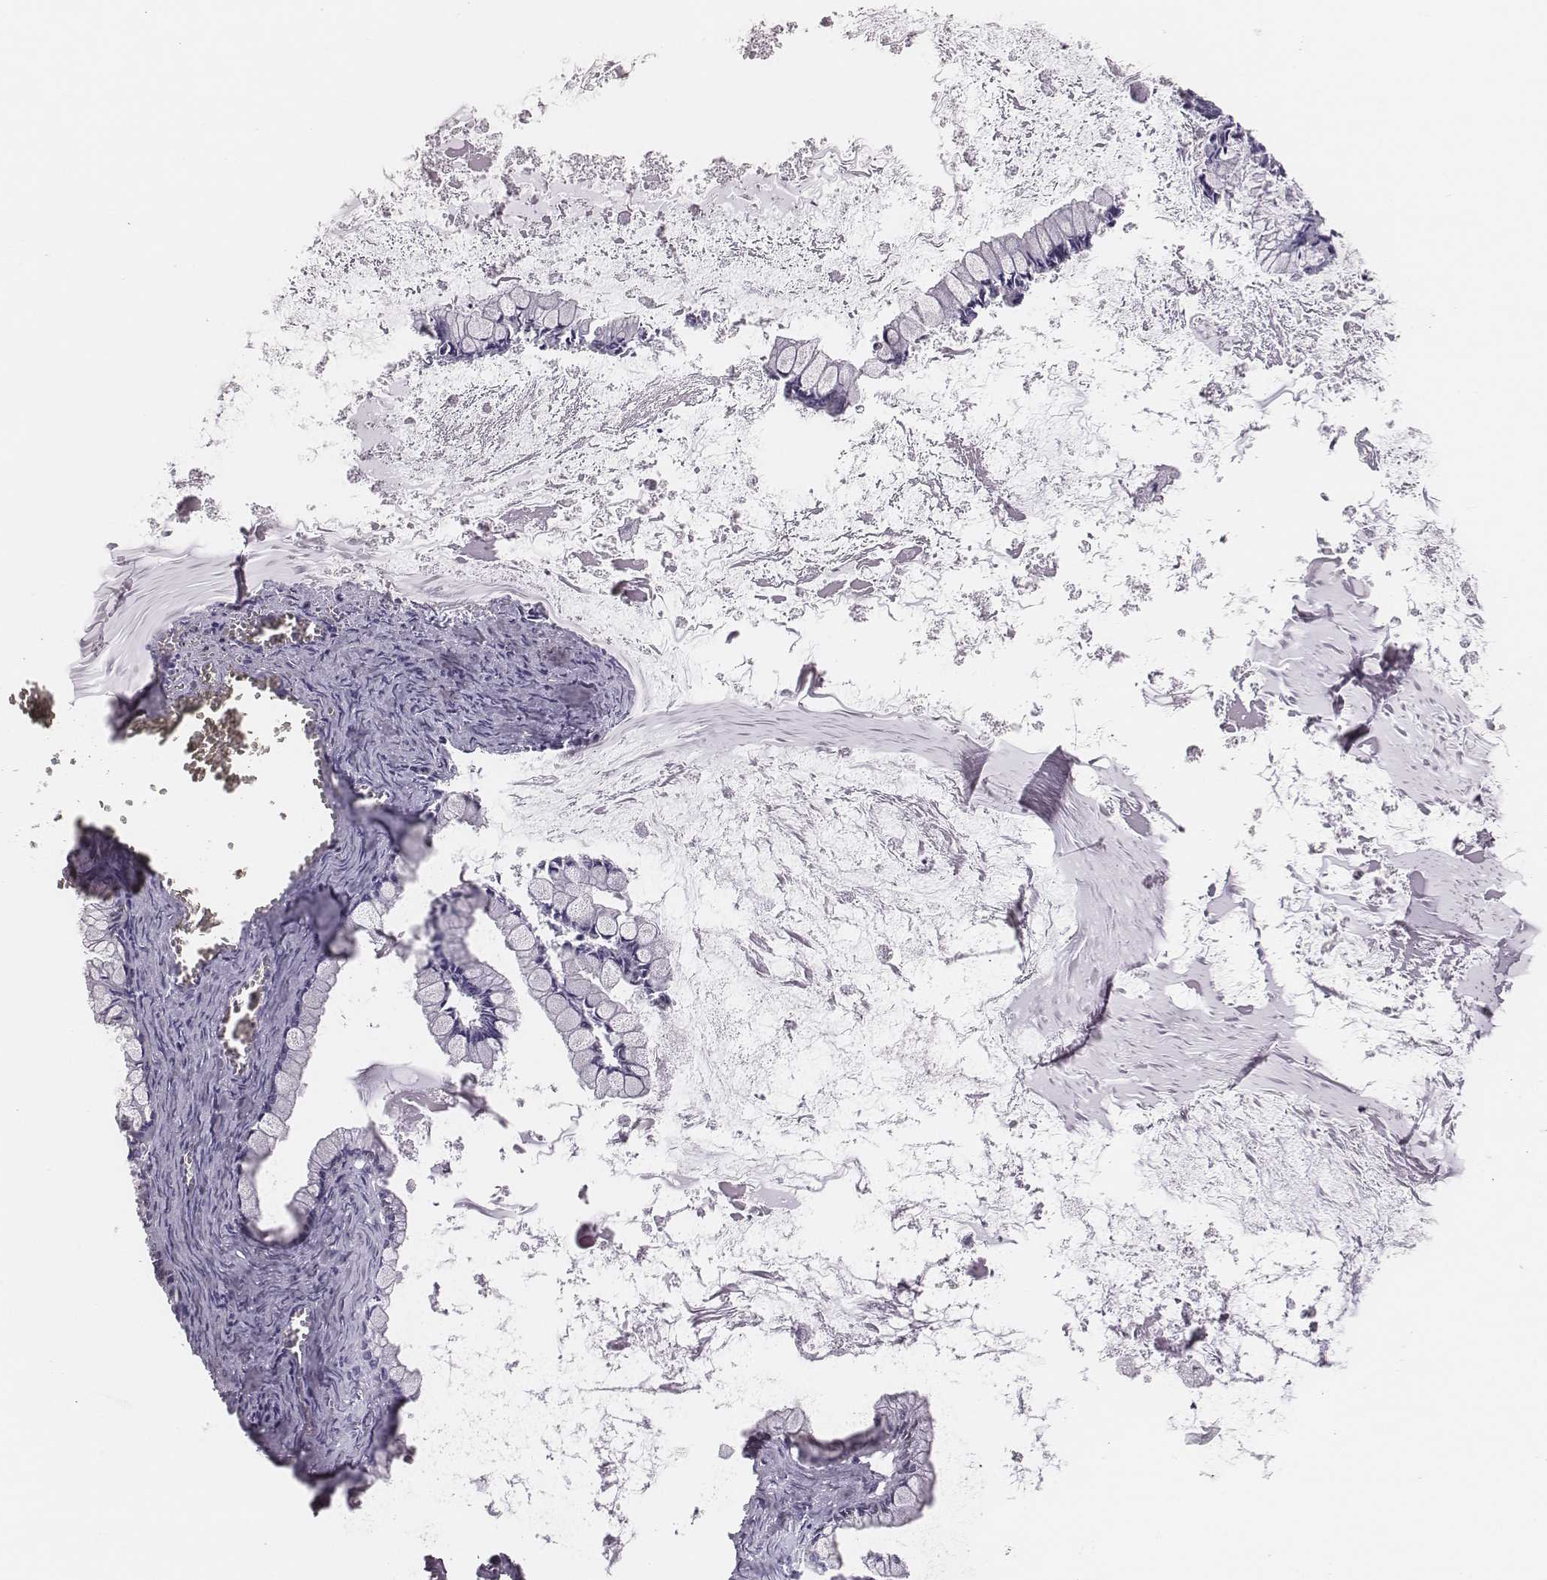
{"staining": {"intensity": "negative", "quantity": "none", "location": "none"}, "tissue": "ovarian cancer", "cell_type": "Tumor cells", "image_type": "cancer", "snomed": [{"axis": "morphology", "description": "Cystadenocarcinoma, mucinous, NOS"}, {"axis": "topography", "description": "Ovary"}], "caption": "Micrograph shows no protein staining in tumor cells of ovarian cancer tissue.", "gene": "ADGRF4", "patient": {"sex": "female", "age": 67}}